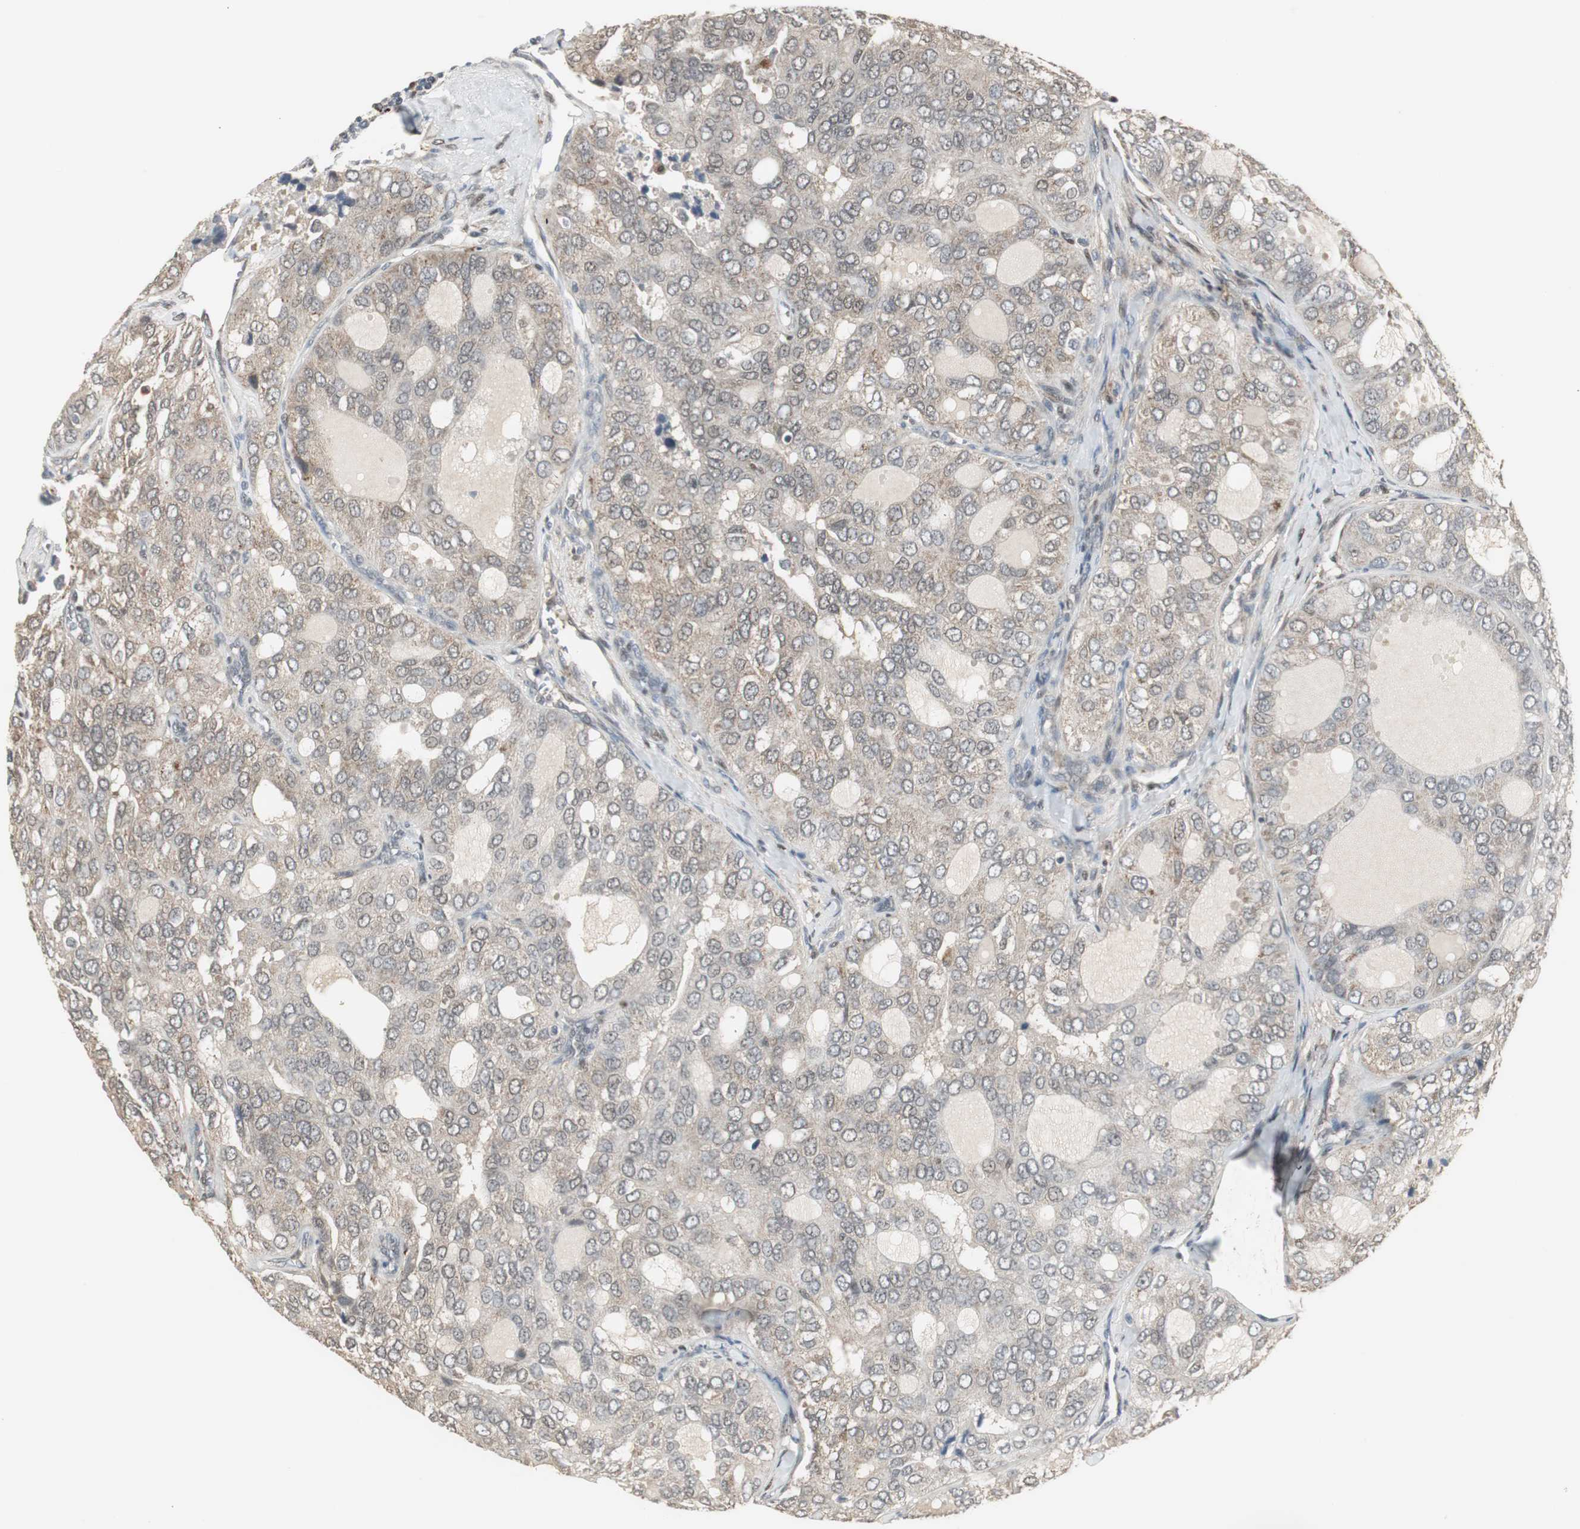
{"staining": {"intensity": "weak", "quantity": "25%-75%", "location": "cytoplasmic/membranous"}, "tissue": "thyroid cancer", "cell_type": "Tumor cells", "image_type": "cancer", "snomed": [{"axis": "morphology", "description": "Follicular adenoma carcinoma, NOS"}, {"axis": "topography", "description": "Thyroid gland"}], "caption": "Follicular adenoma carcinoma (thyroid) stained for a protein displays weak cytoplasmic/membranous positivity in tumor cells.", "gene": "PLIN3", "patient": {"sex": "male", "age": 75}}